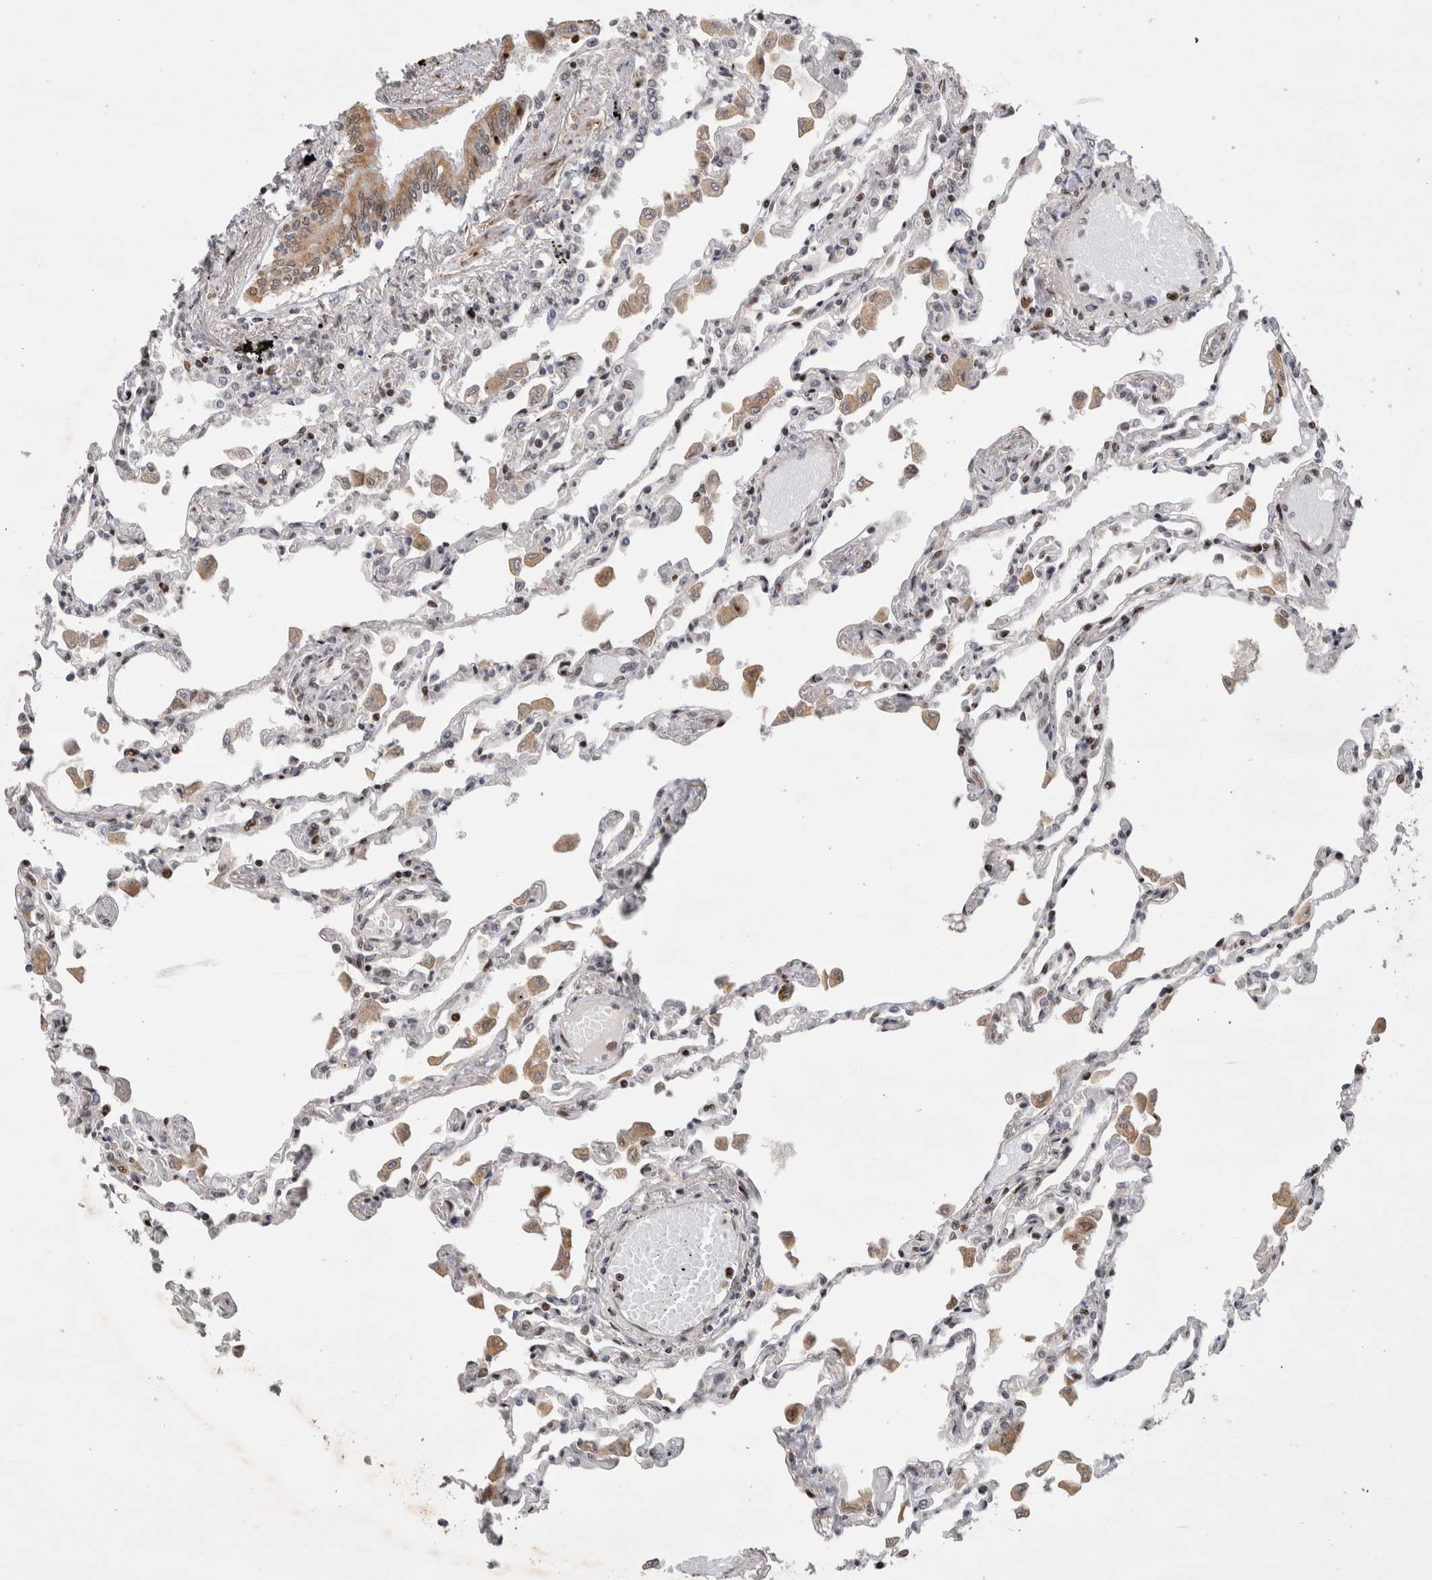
{"staining": {"intensity": "weak", "quantity": "25%-75%", "location": "nuclear"}, "tissue": "lung", "cell_type": "Alveolar cells", "image_type": "normal", "snomed": [{"axis": "morphology", "description": "Normal tissue, NOS"}, {"axis": "topography", "description": "Bronchus"}, {"axis": "topography", "description": "Lung"}], "caption": "The photomicrograph shows staining of benign lung, revealing weak nuclear protein expression (brown color) within alveolar cells. Immunohistochemistry stains the protein of interest in brown and the nuclei are stained blue.", "gene": "C8orf58", "patient": {"sex": "female", "age": 49}}